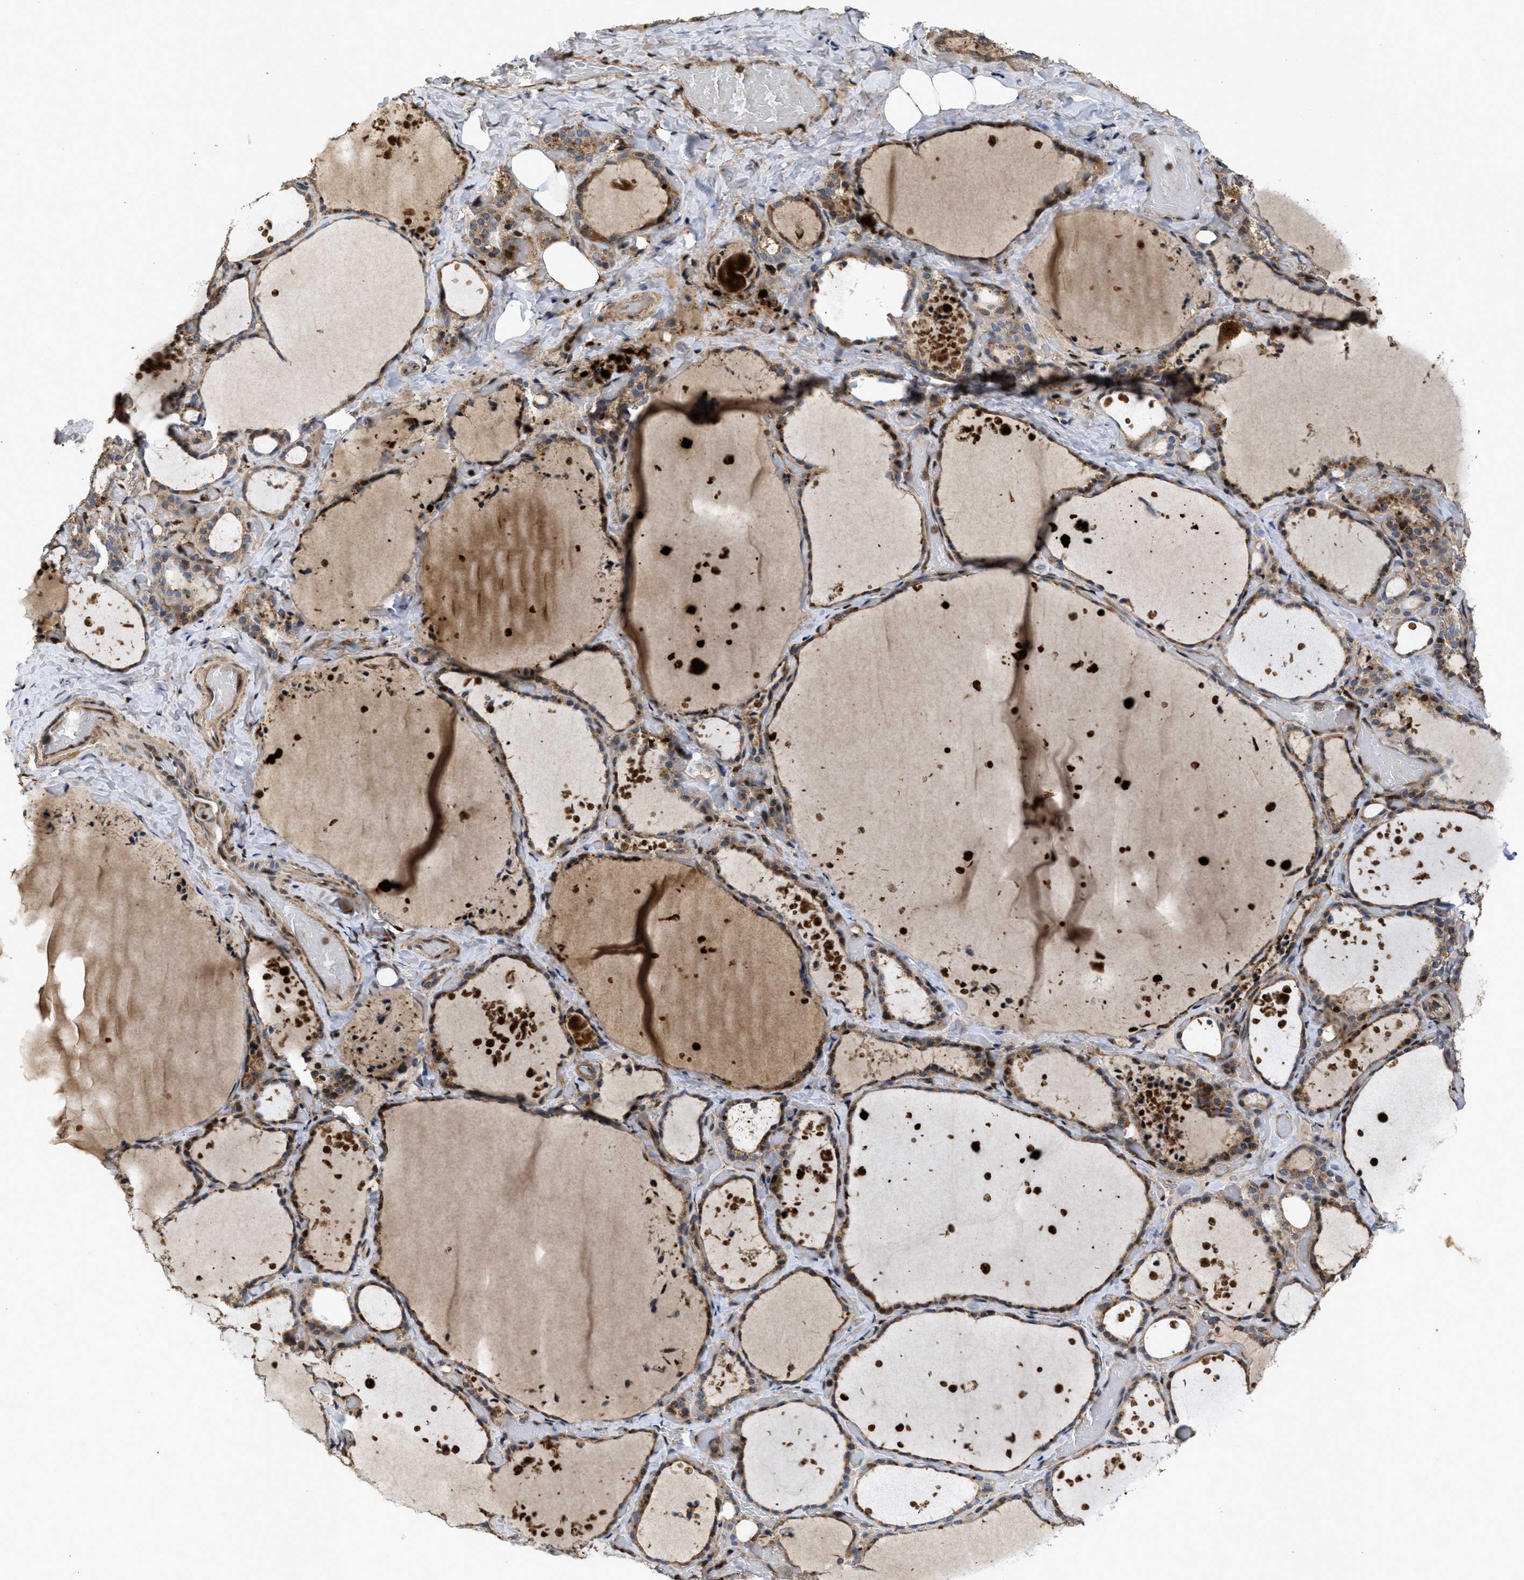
{"staining": {"intensity": "moderate", "quantity": ">75%", "location": "cytoplasmic/membranous,nuclear"}, "tissue": "thyroid gland", "cell_type": "Glandular cells", "image_type": "normal", "snomed": [{"axis": "morphology", "description": "Normal tissue, NOS"}, {"axis": "topography", "description": "Thyroid gland"}], "caption": "An IHC micrograph of benign tissue is shown. Protein staining in brown highlights moderate cytoplasmic/membranous,nuclear positivity in thyroid gland within glandular cells.", "gene": "CBR3", "patient": {"sex": "female", "age": 44}}